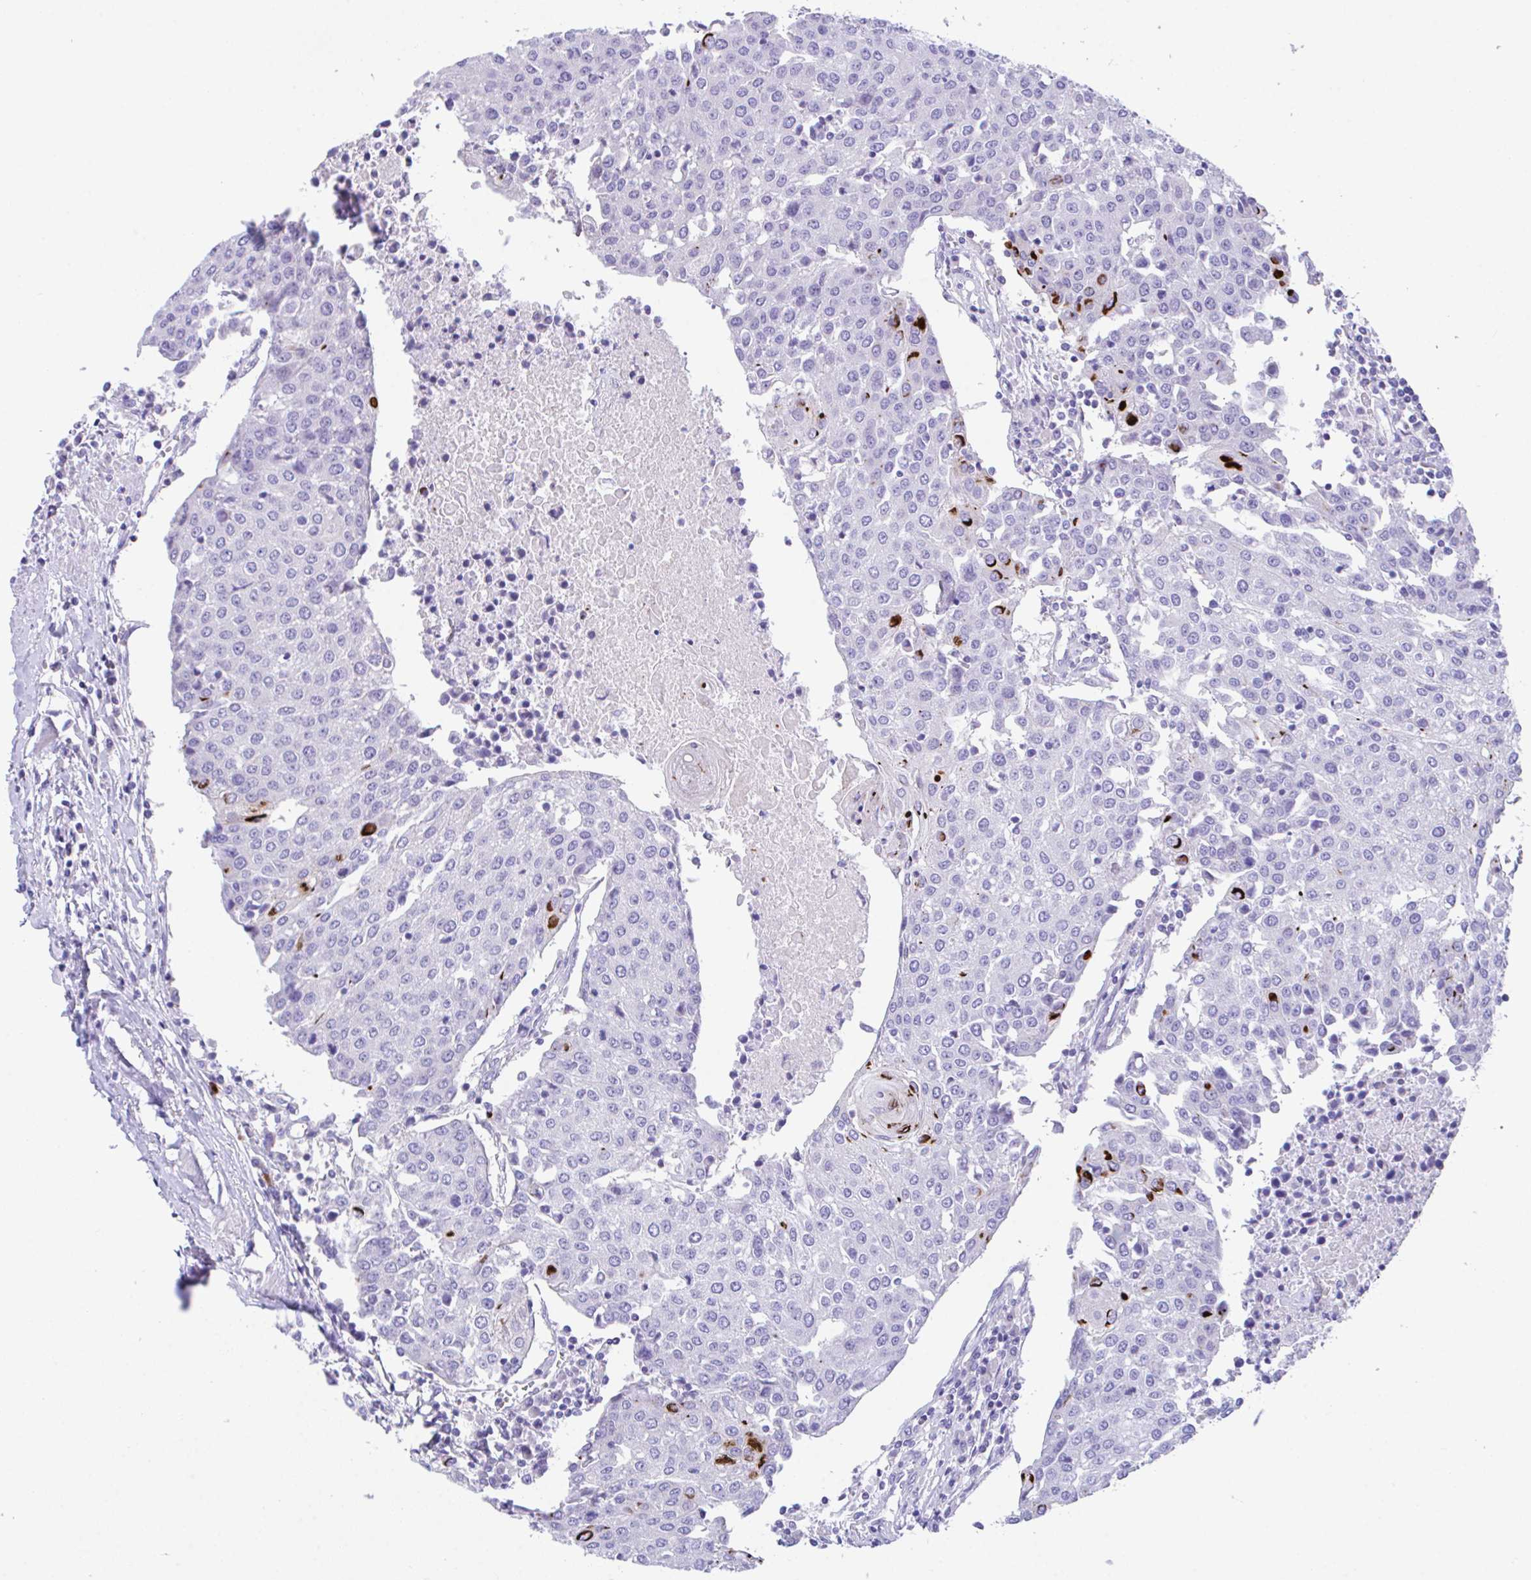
{"staining": {"intensity": "negative", "quantity": "none", "location": "none"}, "tissue": "urothelial cancer", "cell_type": "Tumor cells", "image_type": "cancer", "snomed": [{"axis": "morphology", "description": "Urothelial carcinoma, High grade"}, {"axis": "topography", "description": "Urinary bladder"}], "caption": "A photomicrograph of high-grade urothelial carcinoma stained for a protein reveals no brown staining in tumor cells. (Brightfield microscopy of DAB (3,3'-diaminobenzidine) immunohistochemistry at high magnification).", "gene": "SLC16A6", "patient": {"sex": "female", "age": 85}}